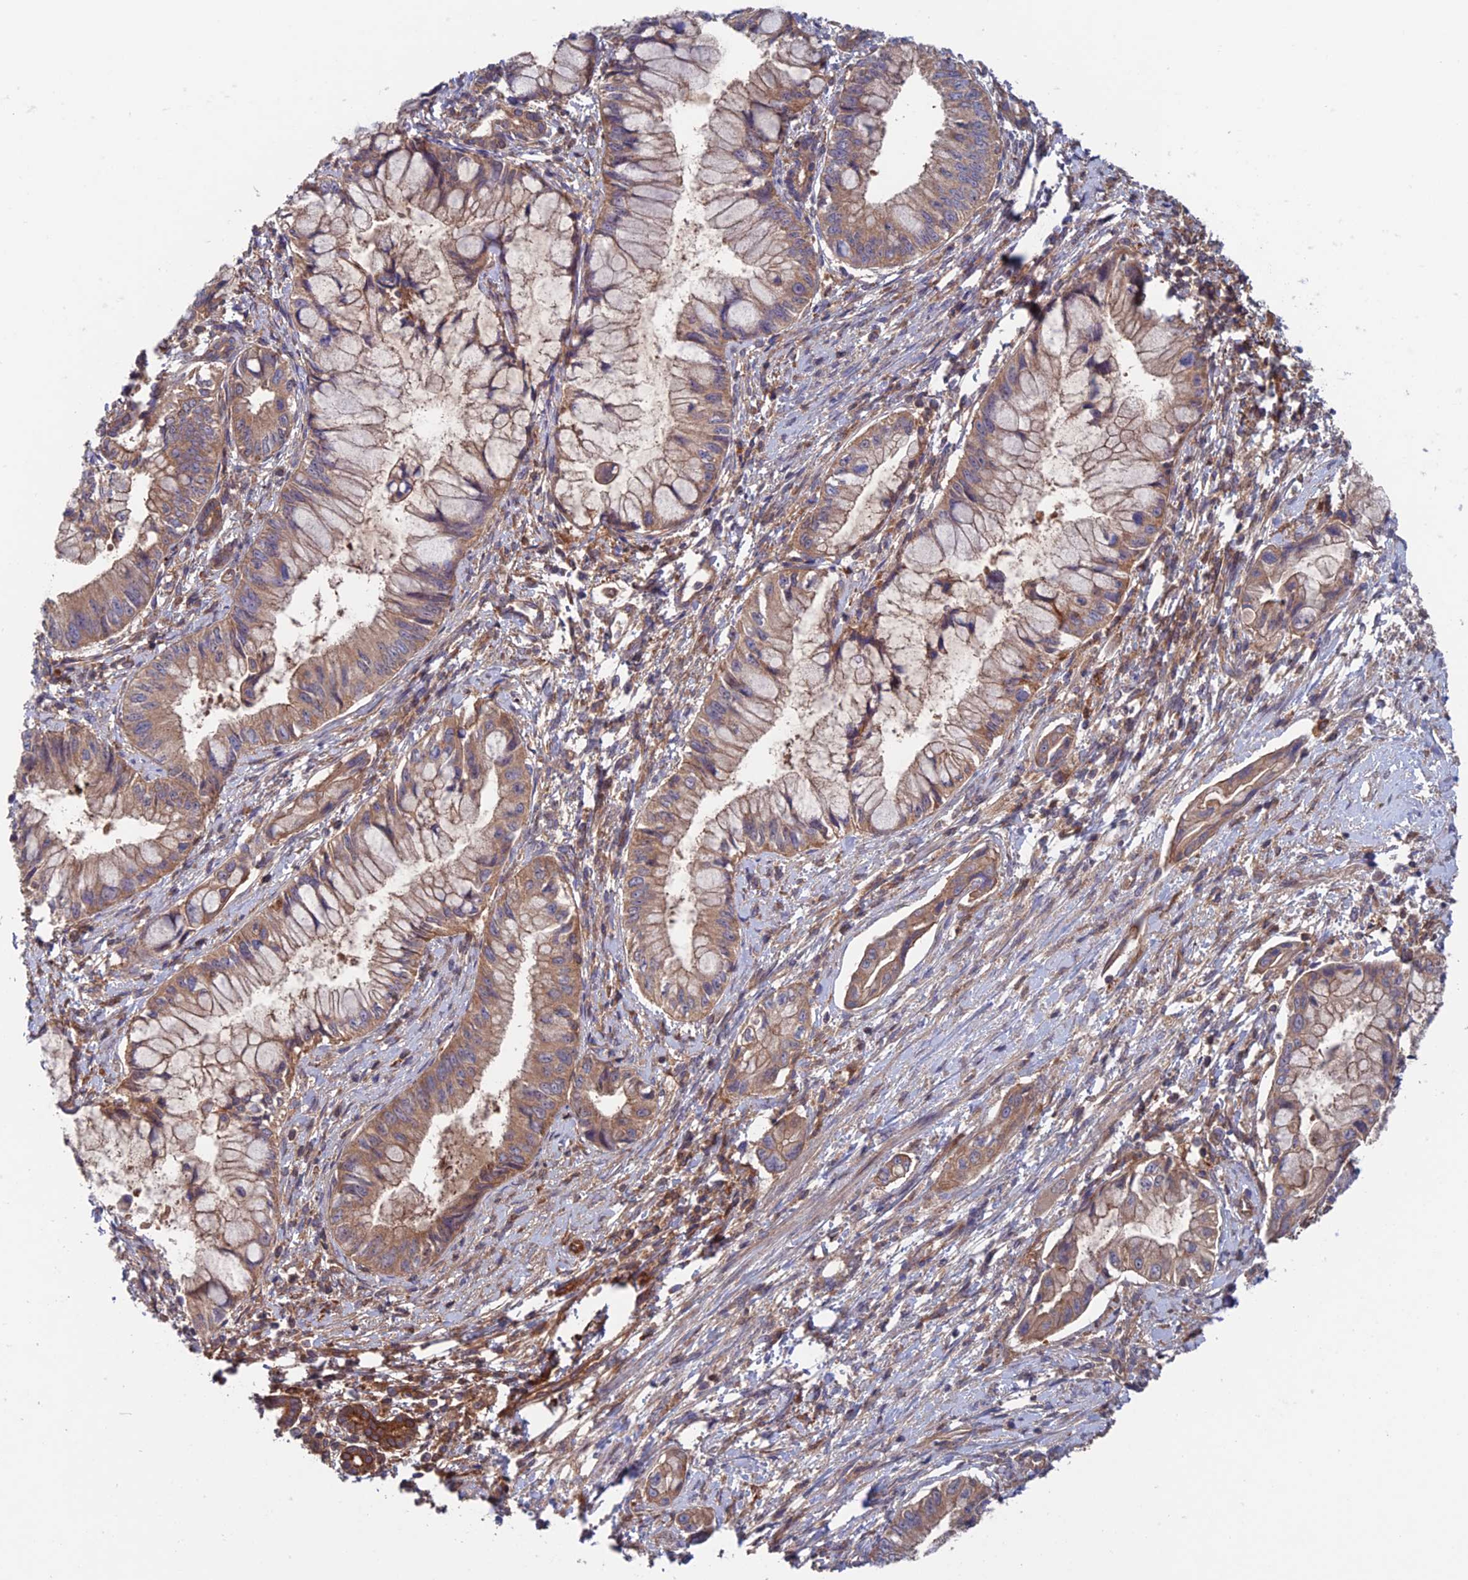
{"staining": {"intensity": "moderate", "quantity": ">75%", "location": "cytoplasmic/membranous"}, "tissue": "pancreatic cancer", "cell_type": "Tumor cells", "image_type": "cancer", "snomed": [{"axis": "morphology", "description": "Adenocarcinoma, NOS"}, {"axis": "topography", "description": "Pancreas"}], "caption": "Moderate cytoplasmic/membranous positivity is seen in approximately >75% of tumor cells in adenocarcinoma (pancreatic).", "gene": "NUDT16L1", "patient": {"sex": "male", "age": 48}}